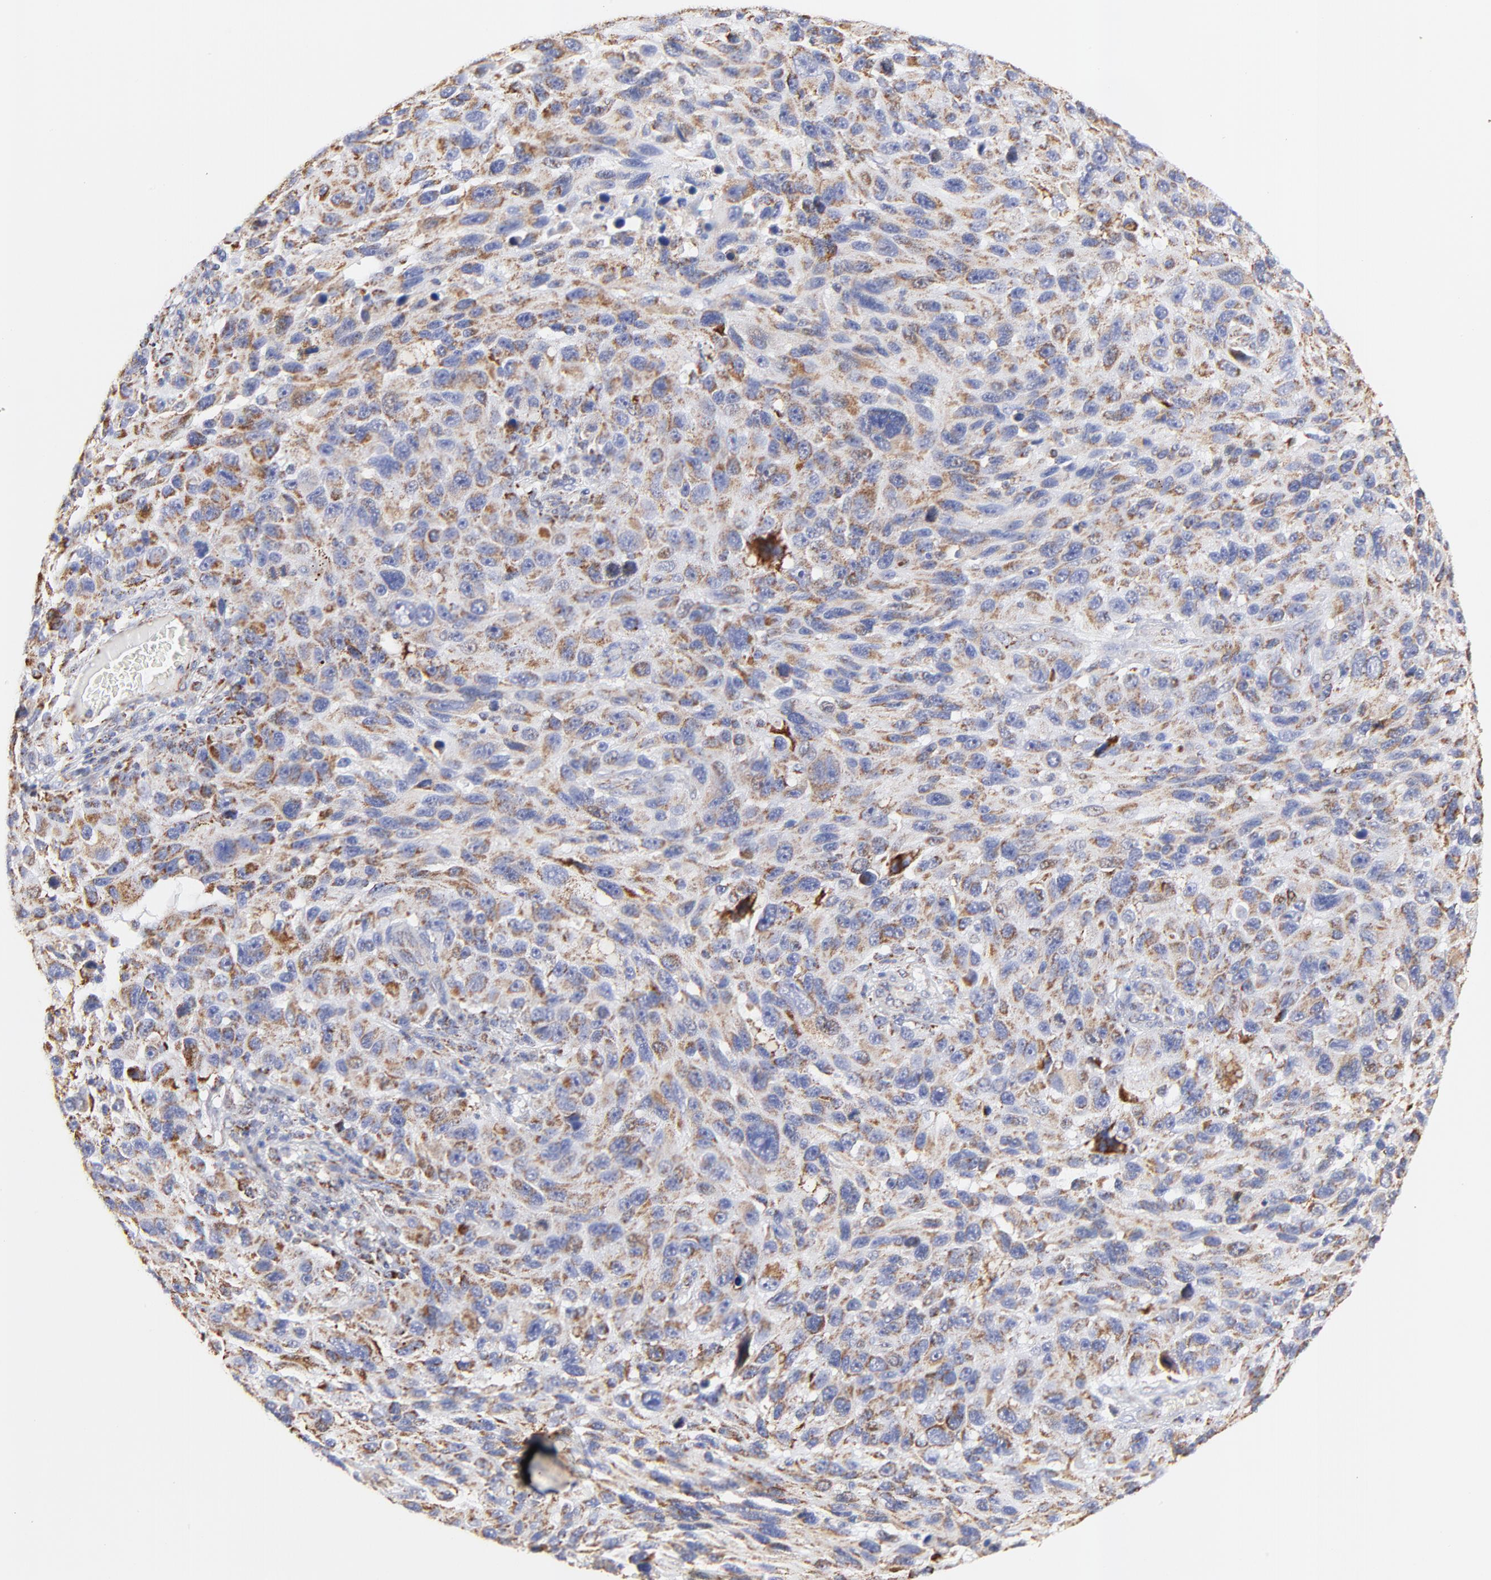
{"staining": {"intensity": "weak", "quantity": ">75%", "location": "cytoplasmic/membranous"}, "tissue": "melanoma", "cell_type": "Tumor cells", "image_type": "cancer", "snomed": [{"axis": "morphology", "description": "Malignant melanoma, NOS"}, {"axis": "topography", "description": "Skin"}], "caption": "There is low levels of weak cytoplasmic/membranous expression in tumor cells of malignant melanoma, as demonstrated by immunohistochemical staining (brown color).", "gene": "COX4I1", "patient": {"sex": "male", "age": 53}}